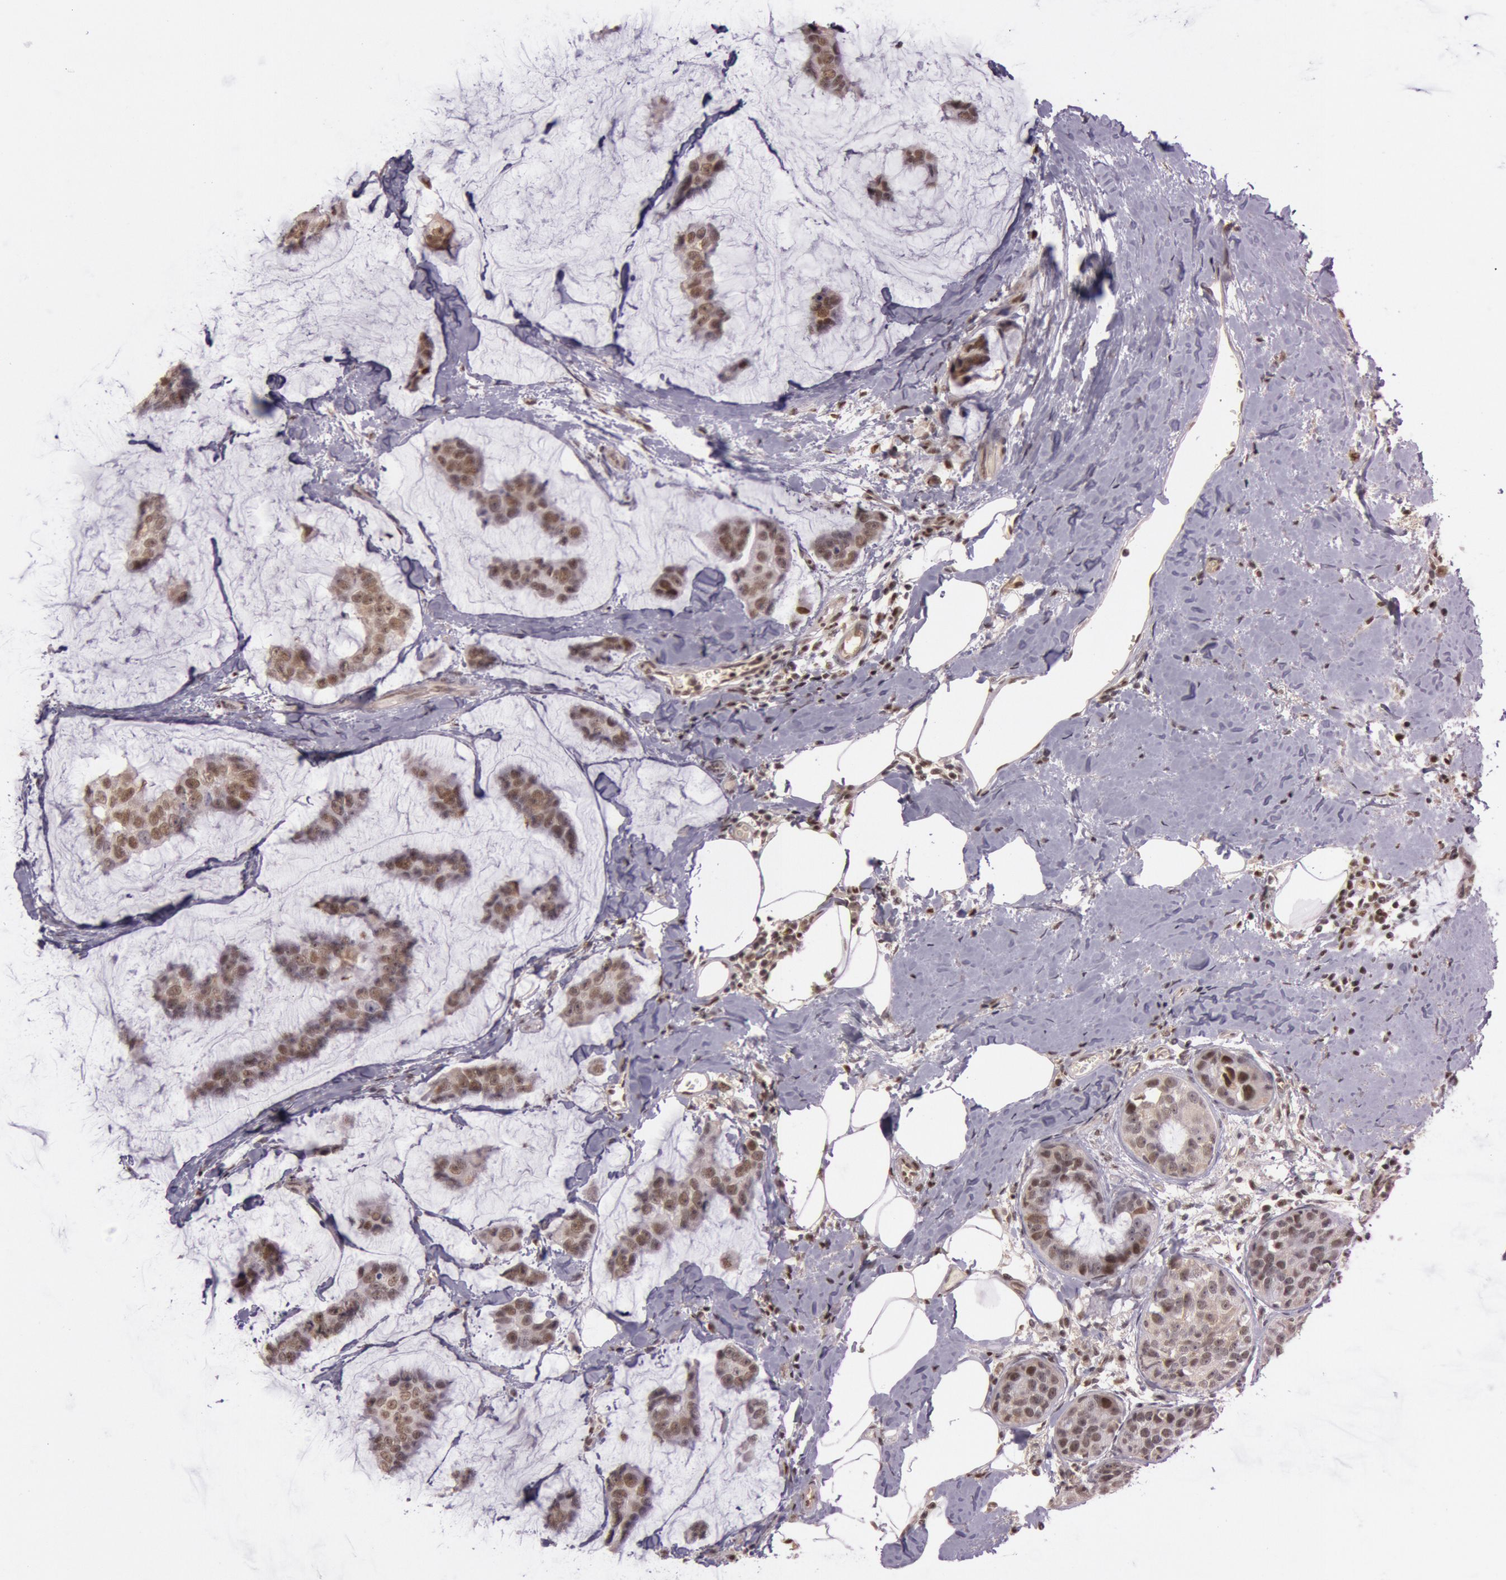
{"staining": {"intensity": "moderate", "quantity": ">75%", "location": "nuclear"}, "tissue": "breast cancer", "cell_type": "Tumor cells", "image_type": "cancer", "snomed": [{"axis": "morphology", "description": "Normal tissue, NOS"}, {"axis": "morphology", "description": "Duct carcinoma"}, {"axis": "topography", "description": "Breast"}], "caption": "Immunohistochemistry (IHC) image of breast intraductal carcinoma stained for a protein (brown), which displays medium levels of moderate nuclear staining in approximately >75% of tumor cells.", "gene": "TASL", "patient": {"sex": "female", "age": 50}}